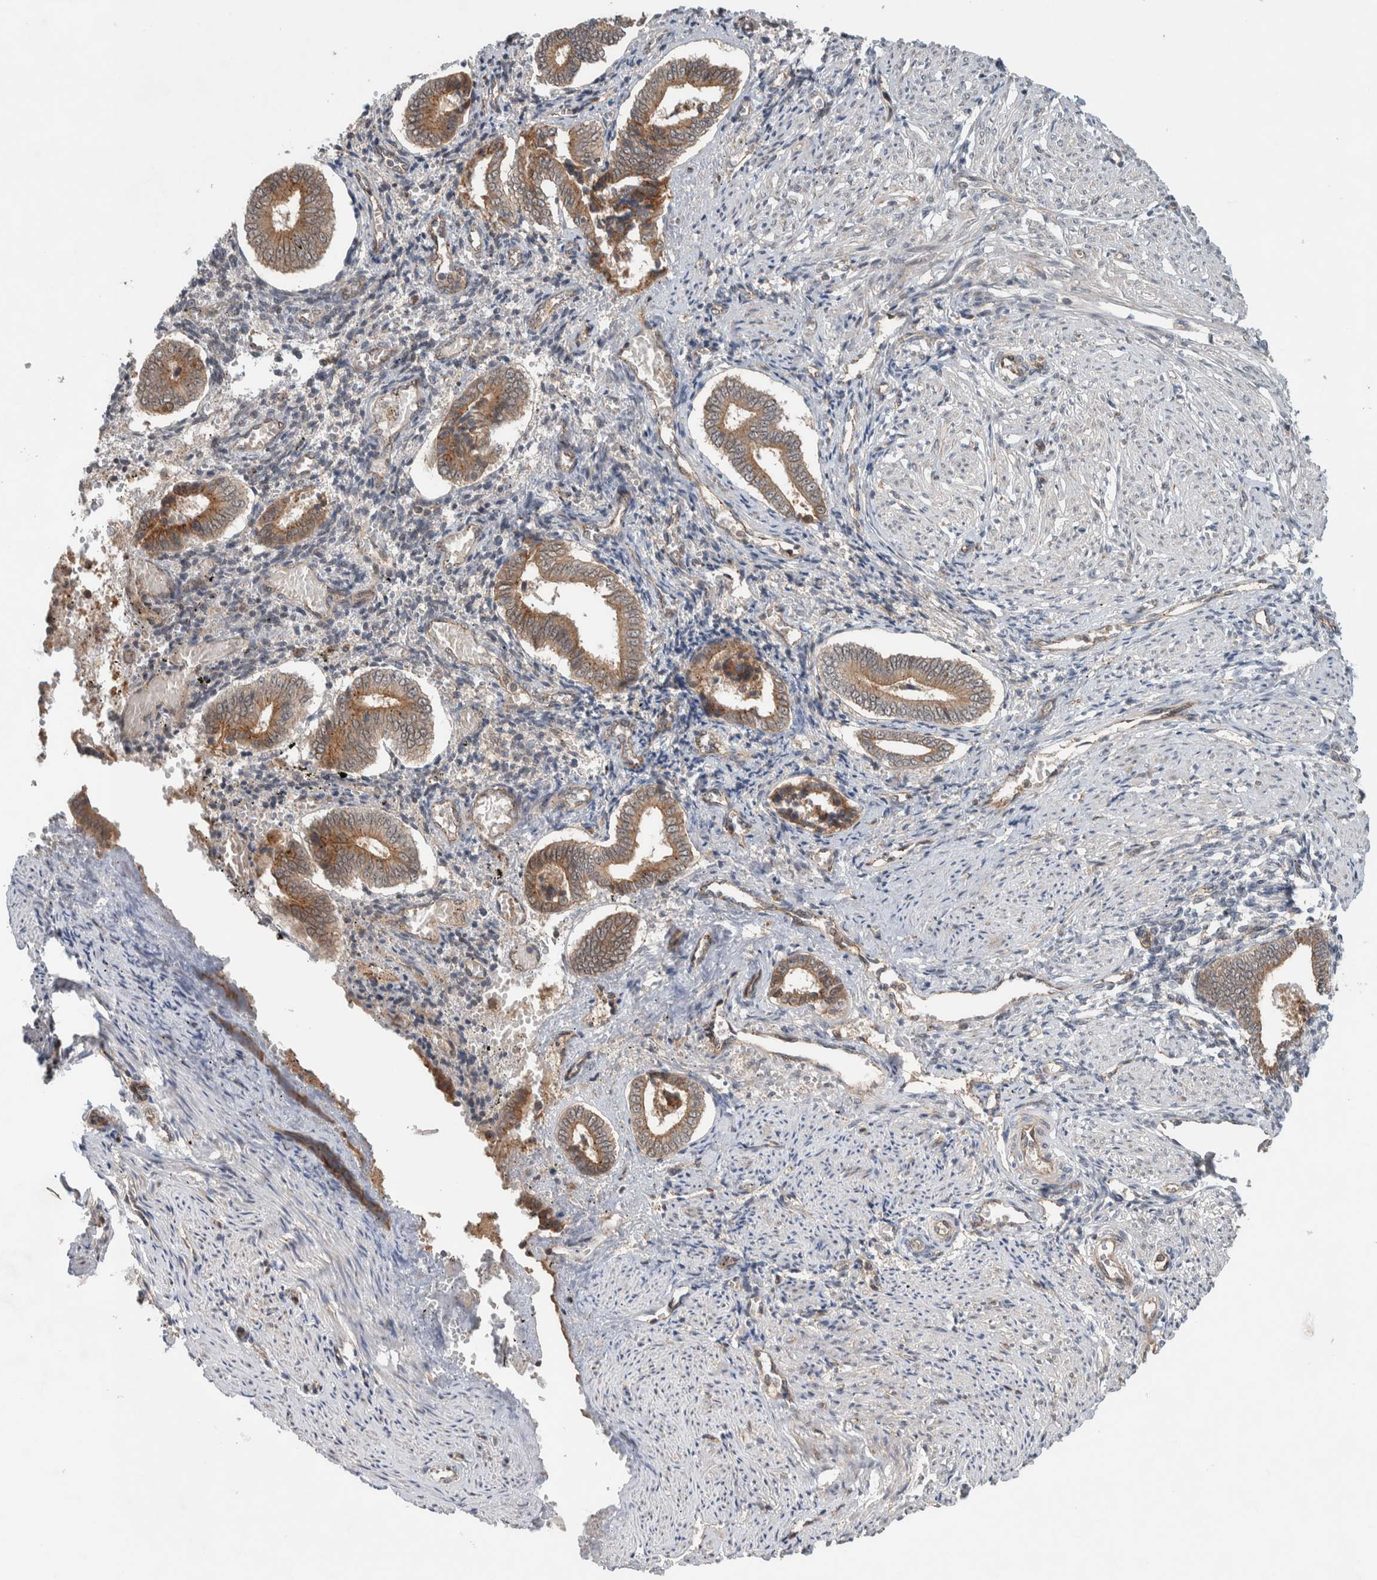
{"staining": {"intensity": "negative", "quantity": "none", "location": "none"}, "tissue": "endometrium", "cell_type": "Cells in endometrial stroma", "image_type": "normal", "snomed": [{"axis": "morphology", "description": "Normal tissue, NOS"}, {"axis": "topography", "description": "Endometrium"}], "caption": "Protein analysis of unremarkable endometrium reveals no significant expression in cells in endometrial stroma.", "gene": "DEPTOR", "patient": {"sex": "female", "age": 42}}